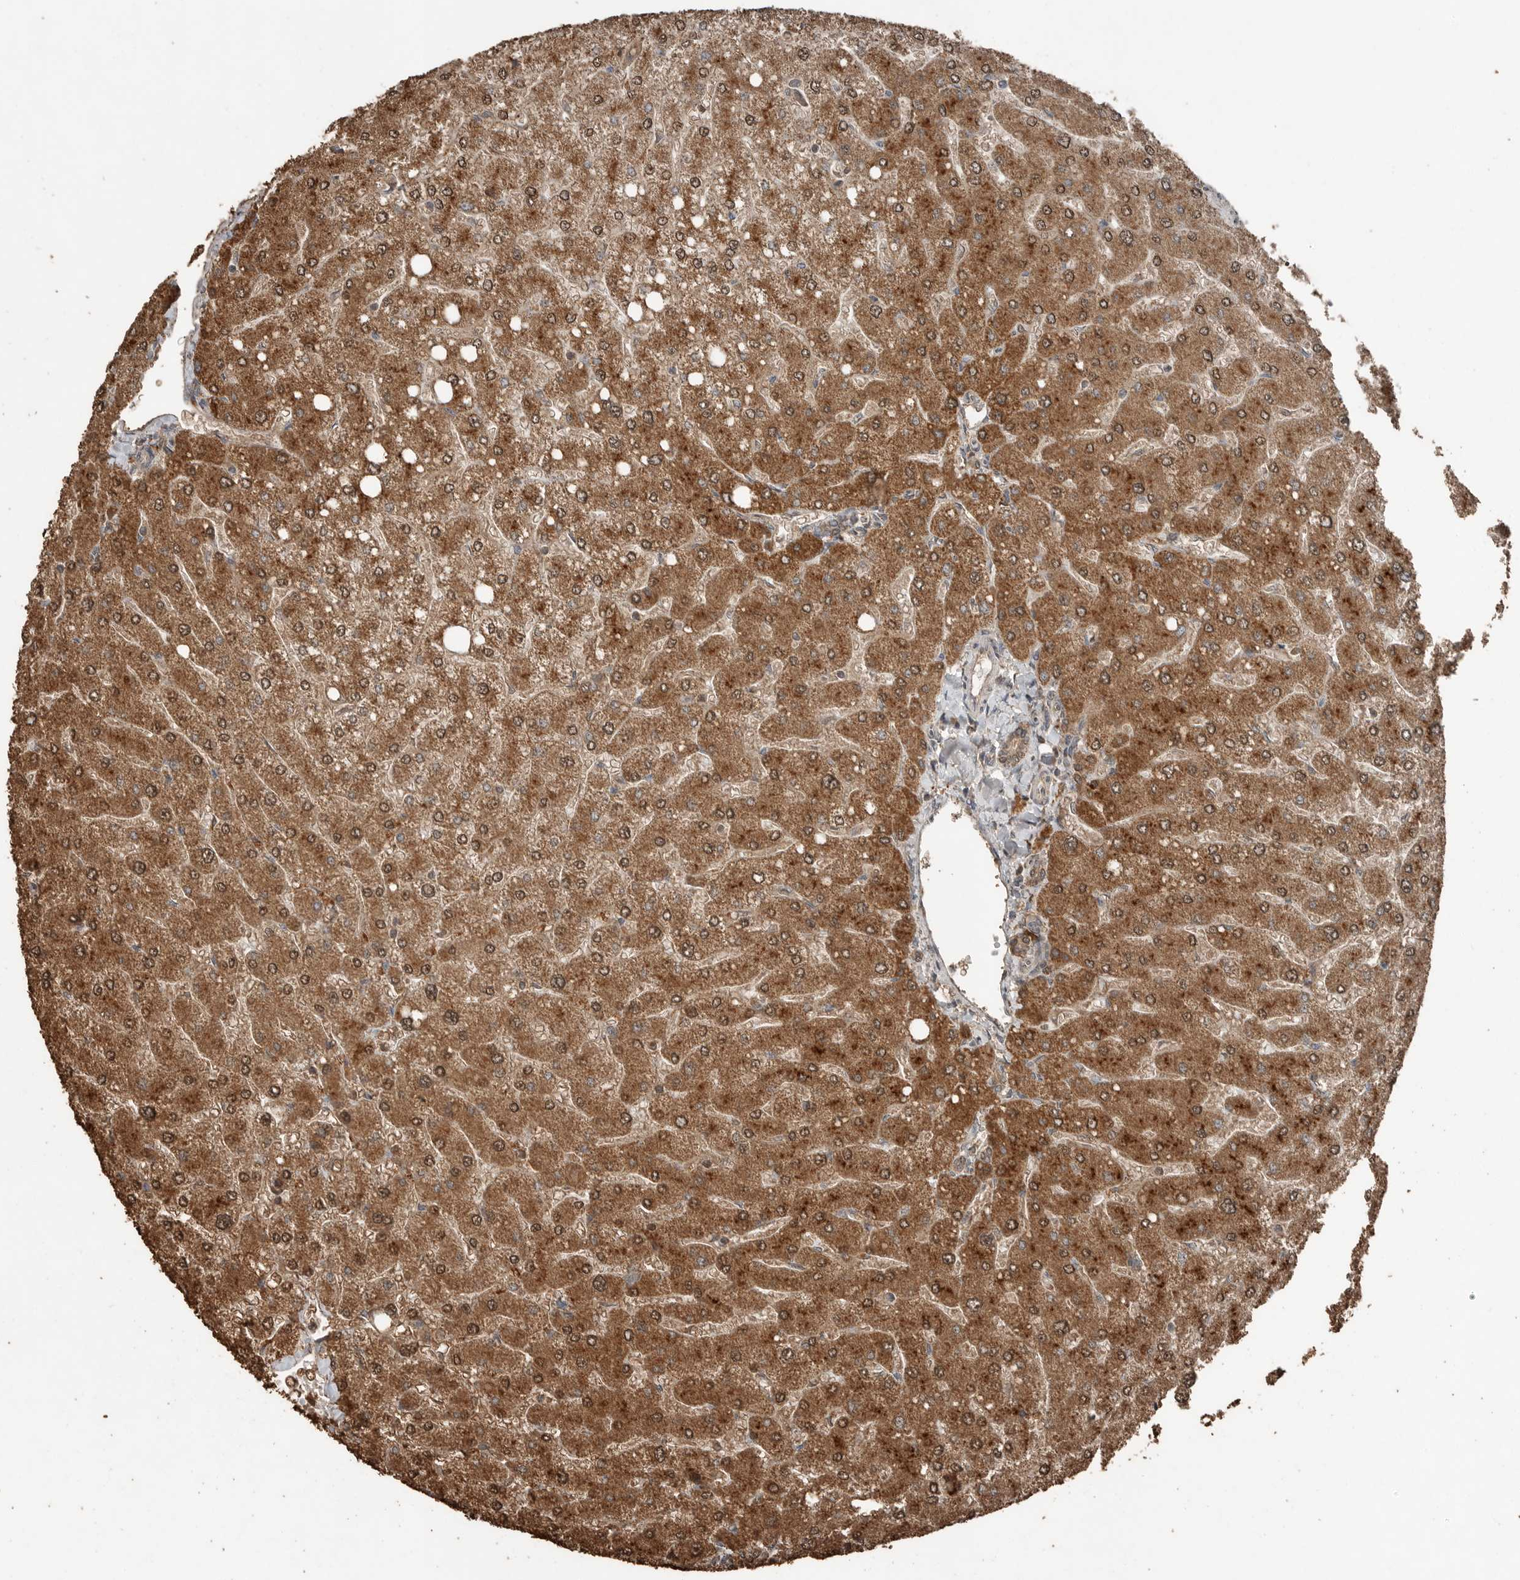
{"staining": {"intensity": "moderate", "quantity": ">75%", "location": "cytoplasmic/membranous,nuclear"}, "tissue": "liver", "cell_type": "Cholangiocytes", "image_type": "normal", "snomed": [{"axis": "morphology", "description": "Normal tissue, NOS"}, {"axis": "topography", "description": "Liver"}], "caption": "A micrograph of liver stained for a protein demonstrates moderate cytoplasmic/membranous,nuclear brown staining in cholangiocytes.", "gene": "BLZF1", "patient": {"sex": "male", "age": 55}}